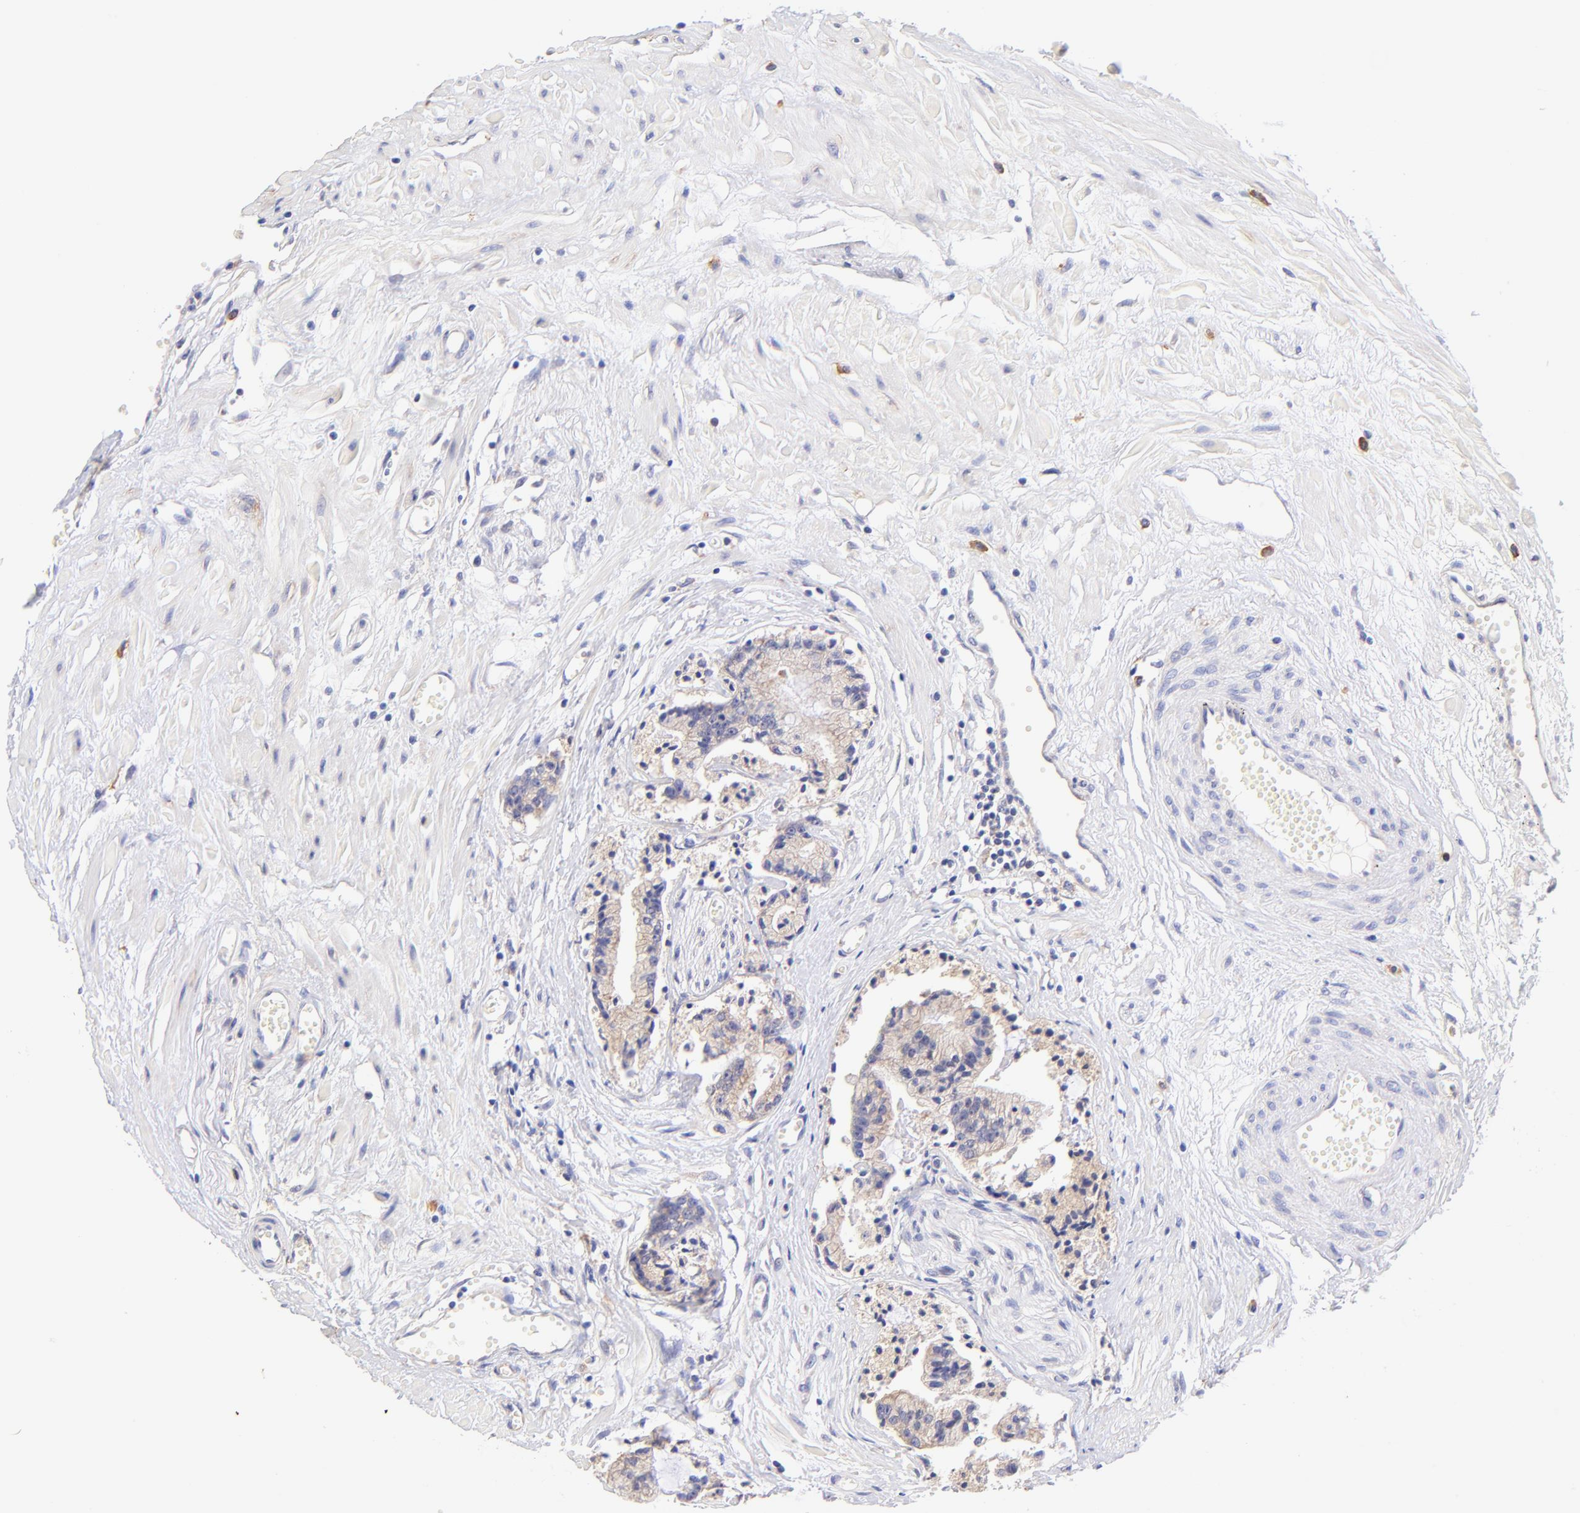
{"staining": {"intensity": "weak", "quantity": "25%-75%", "location": "cytoplasmic/membranous"}, "tissue": "prostate cancer", "cell_type": "Tumor cells", "image_type": "cancer", "snomed": [{"axis": "morphology", "description": "Adenocarcinoma, High grade"}, {"axis": "topography", "description": "Prostate"}], "caption": "Tumor cells reveal low levels of weak cytoplasmic/membranous positivity in approximately 25%-75% of cells in prostate cancer (adenocarcinoma (high-grade)). (DAB IHC, brown staining for protein, blue staining for nuclei).", "gene": "RPL11", "patient": {"sex": "male", "age": 56}}